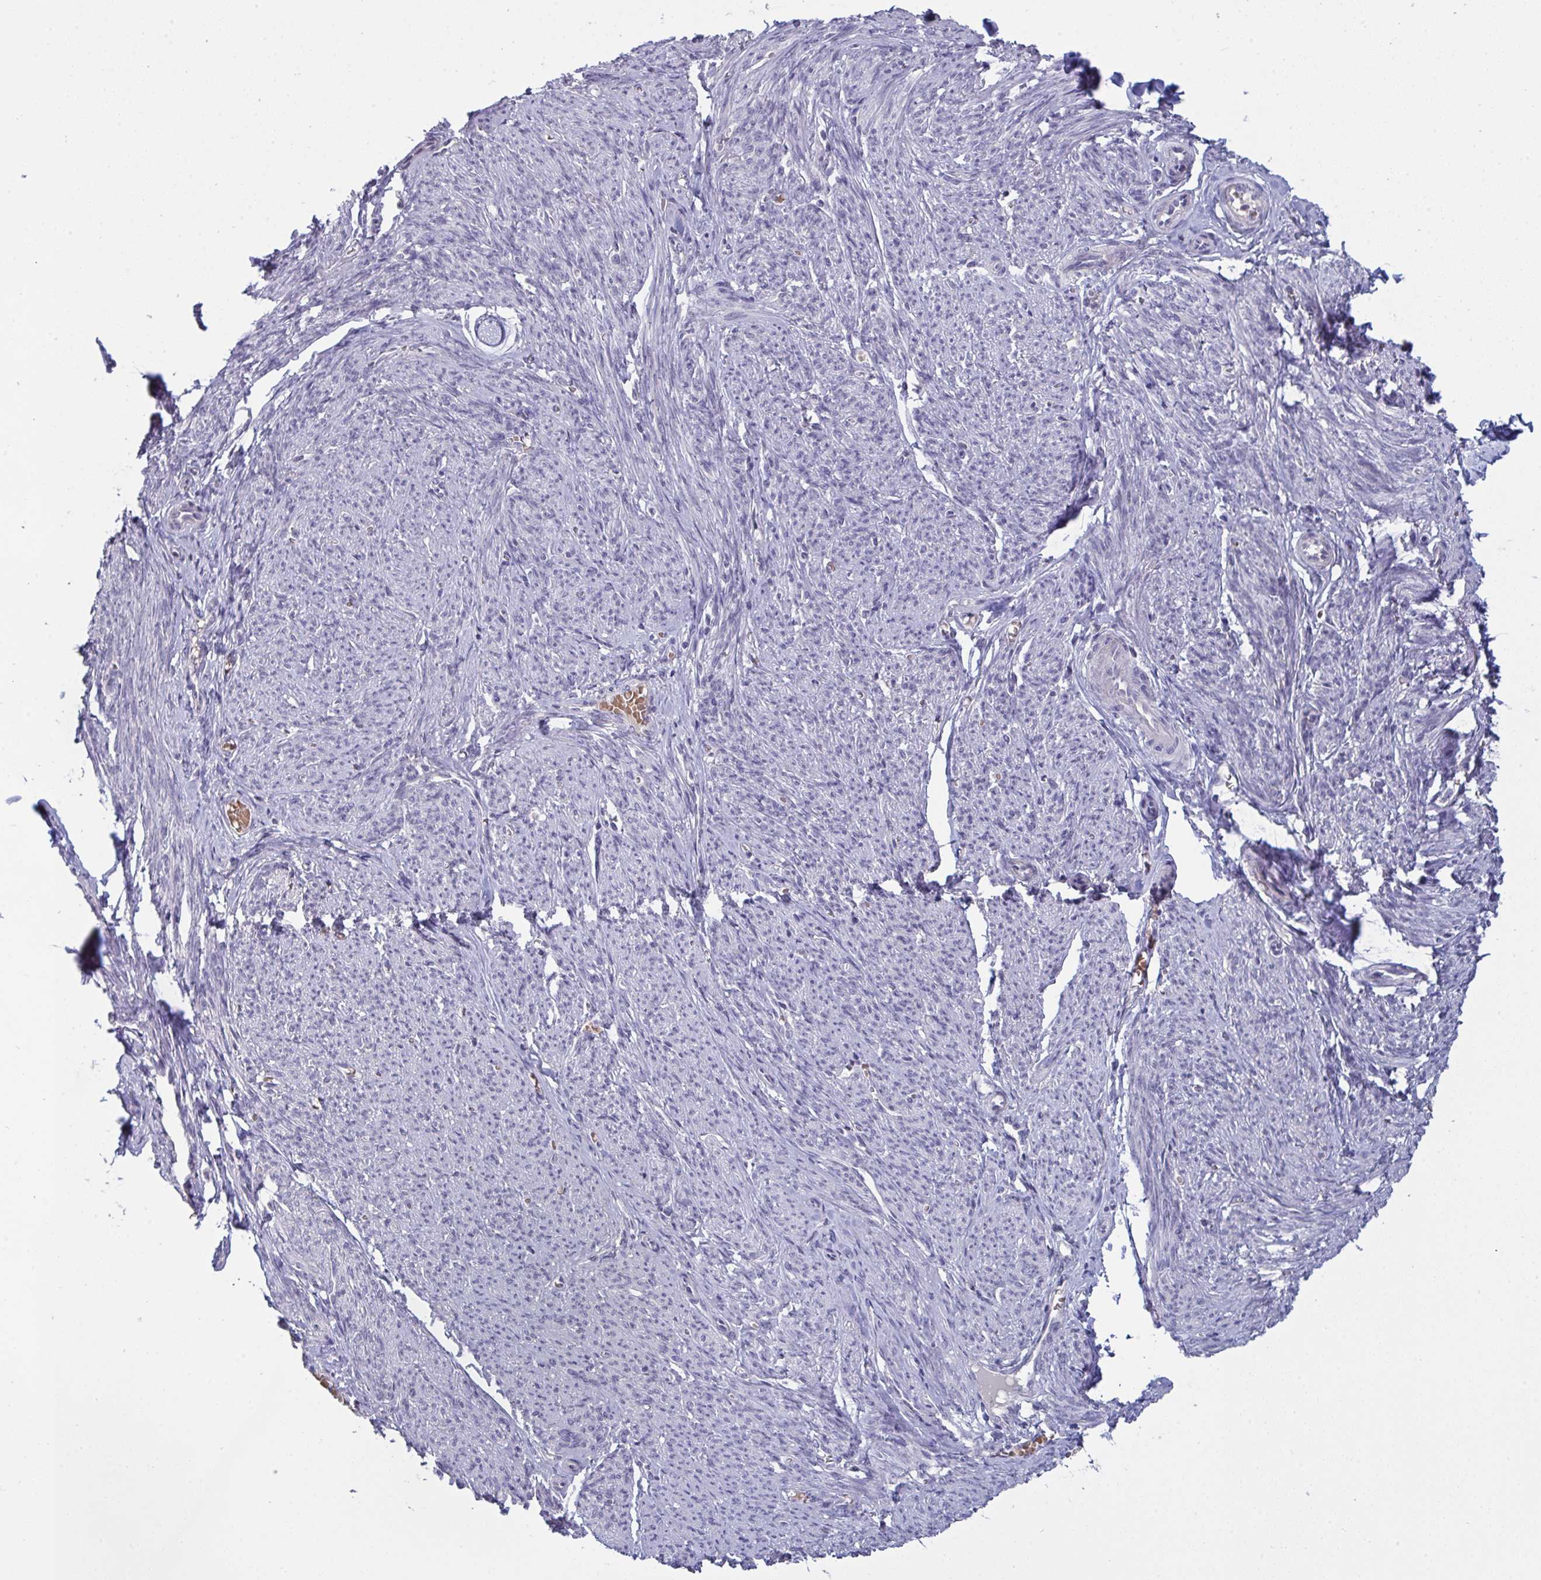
{"staining": {"intensity": "negative", "quantity": "none", "location": "none"}, "tissue": "smooth muscle", "cell_type": "Smooth muscle cells", "image_type": "normal", "snomed": [{"axis": "morphology", "description": "Normal tissue, NOS"}, {"axis": "topography", "description": "Smooth muscle"}], "caption": "This is a photomicrograph of immunohistochemistry staining of benign smooth muscle, which shows no positivity in smooth muscle cells.", "gene": "ZNF784", "patient": {"sex": "female", "age": 65}}